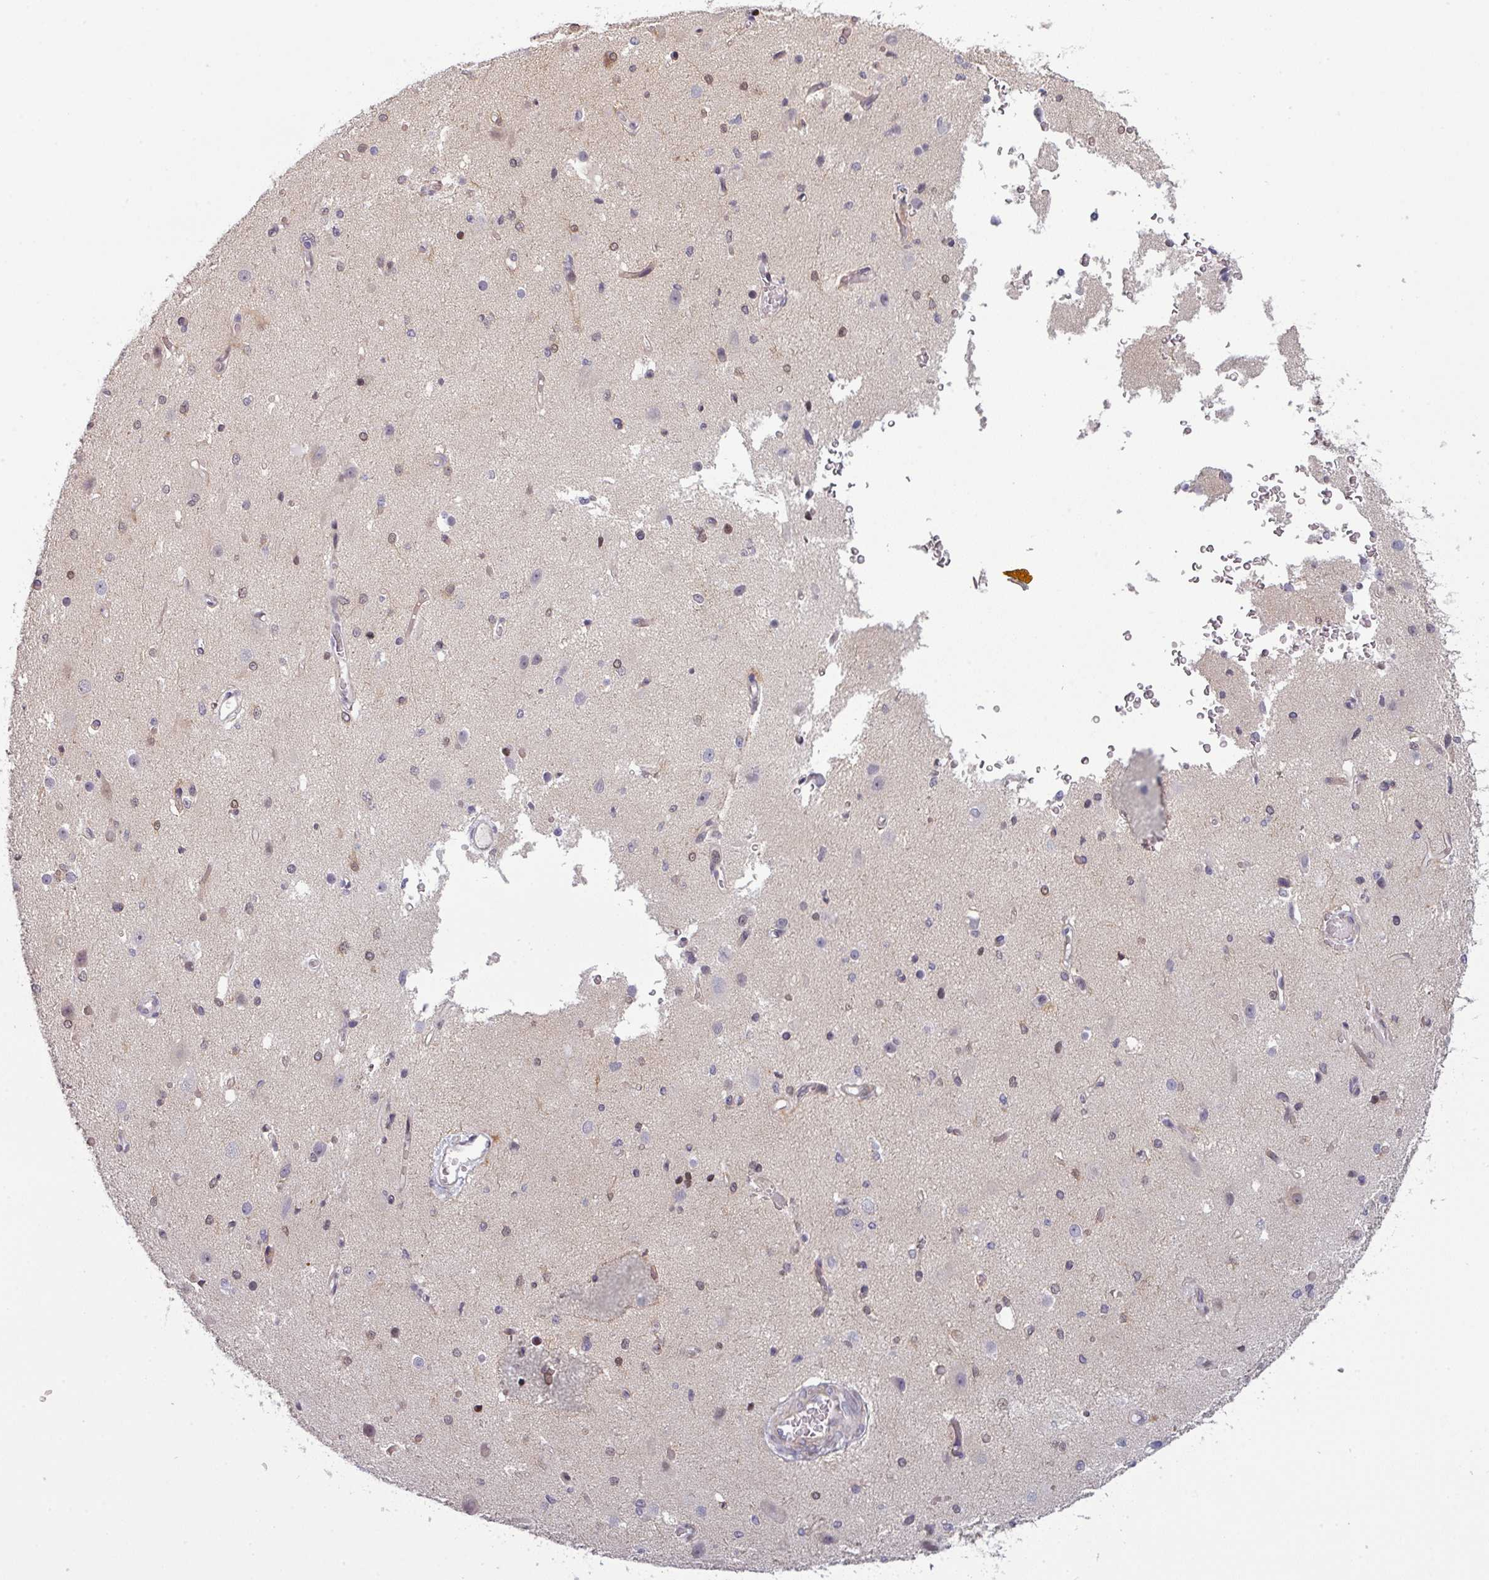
{"staining": {"intensity": "weak", "quantity": "25%-75%", "location": "cytoplasmic/membranous"}, "tissue": "cerebral cortex", "cell_type": "Endothelial cells", "image_type": "normal", "snomed": [{"axis": "morphology", "description": "Normal tissue, NOS"}, {"axis": "morphology", "description": "Inflammation, NOS"}, {"axis": "topography", "description": "Cerebral cortex"}], "caption": "Cerebral cortex stained with DAB (3,3'-diaminobenzidine) immunohistochemistry (IHC) shows low levels of weak cytoplasmic/membranous staining in about 25%-75% of endothelial cells. The protein of interest is shown in brown color, while the nuclei are stained blue.", "gene": "PRAMEF12", "patient": {"sex": "male", "age": 6}}